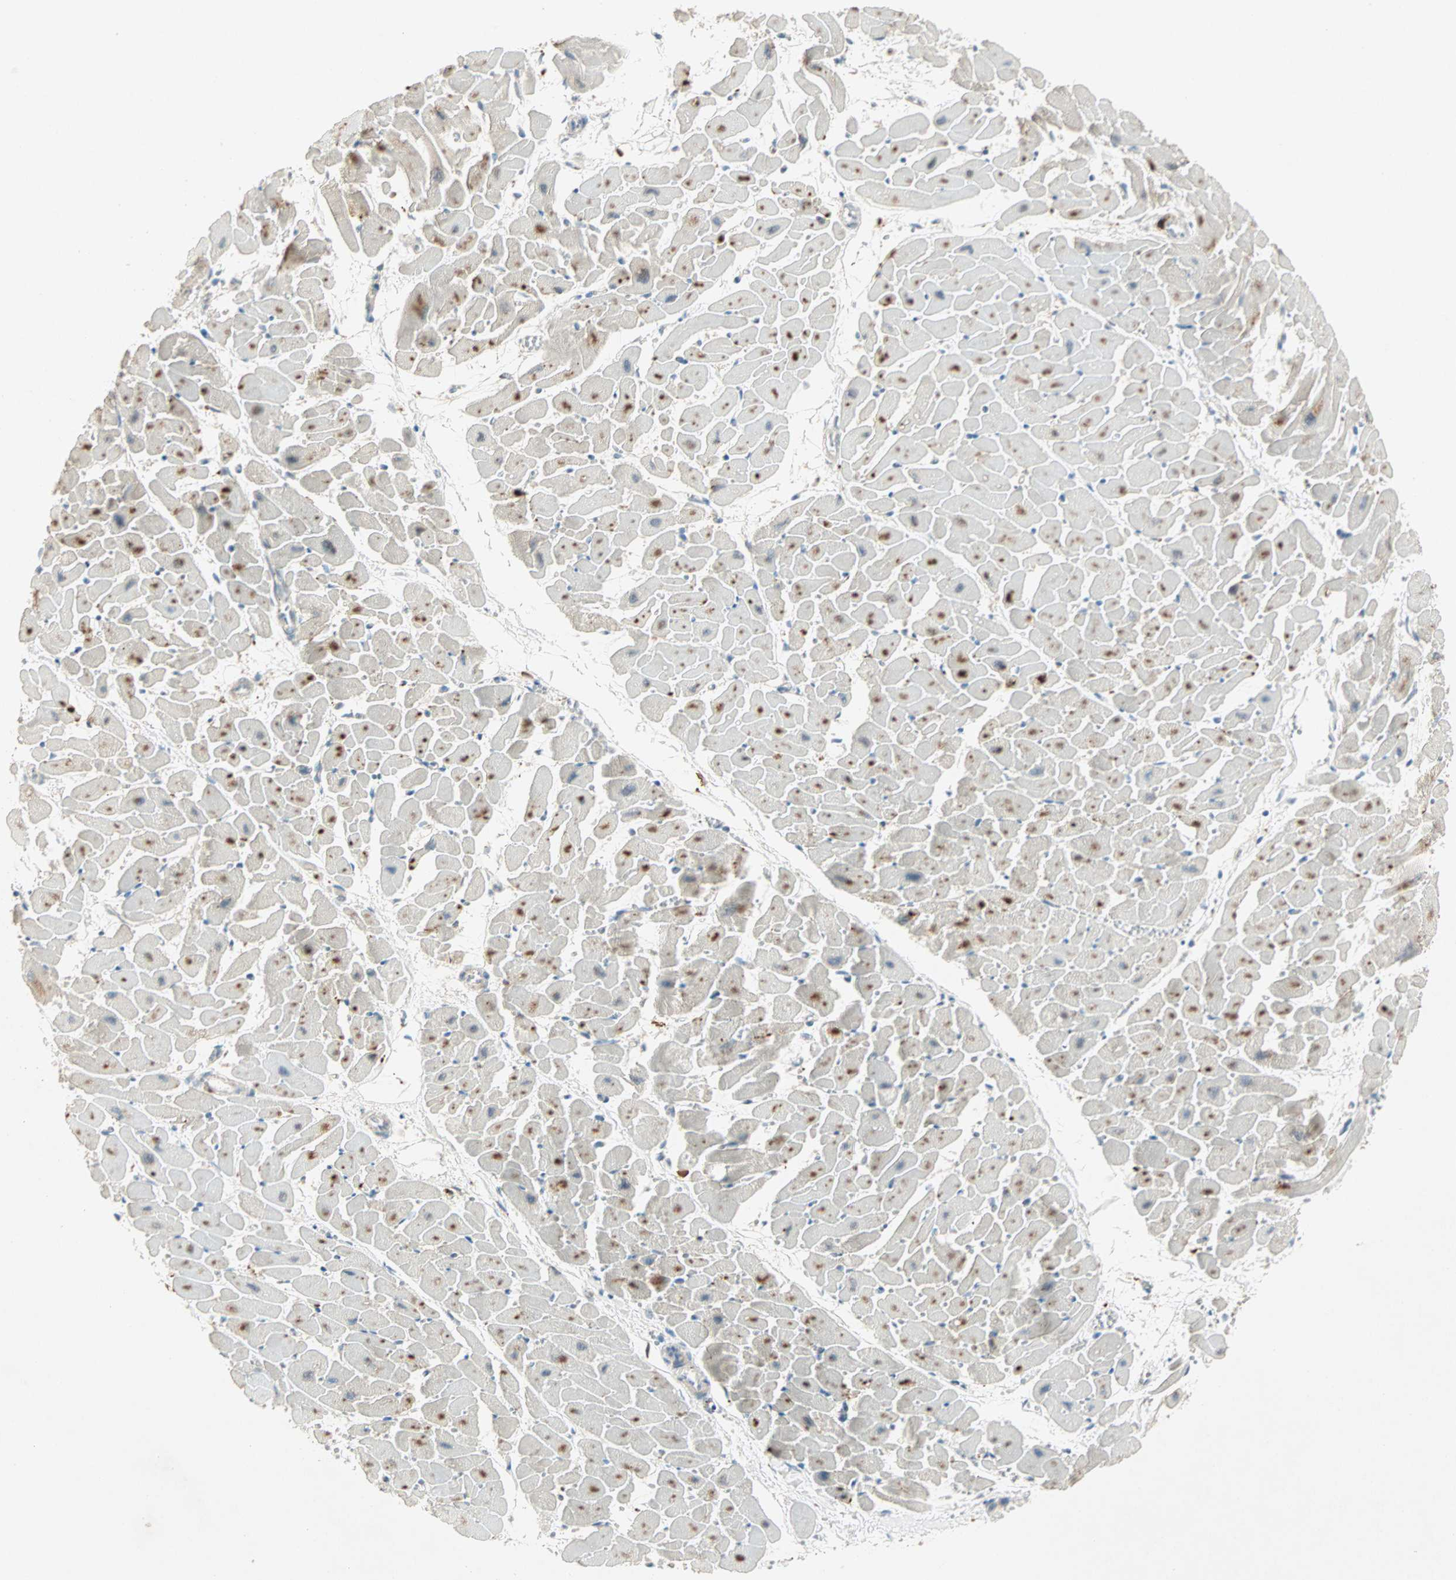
{"staining": {"intensity": "moderate", "quantity": "25%-75%", "location": "cytoplasmic/membranous"}, "tissue": "heart muscle", "cell_type": "Cardiomyocytes", "image_type": "normal", "snomed": [{"axis": "morphology", "description": "Normal tissue, NOS"}, {"axis": "topography", "description": "Heart"}], "caption": "The histopathology image reveals immunohistochemical staining of normal heart muscle. There is moderate cytoplasmic/membranous expression is present in about 25%-75% of cardiomyocytes. Ihc stains the protein of interest in brown and the nuclei are stained blue.", "gene": "RTL6", "patient": {"sex": "female", "age": 19}}